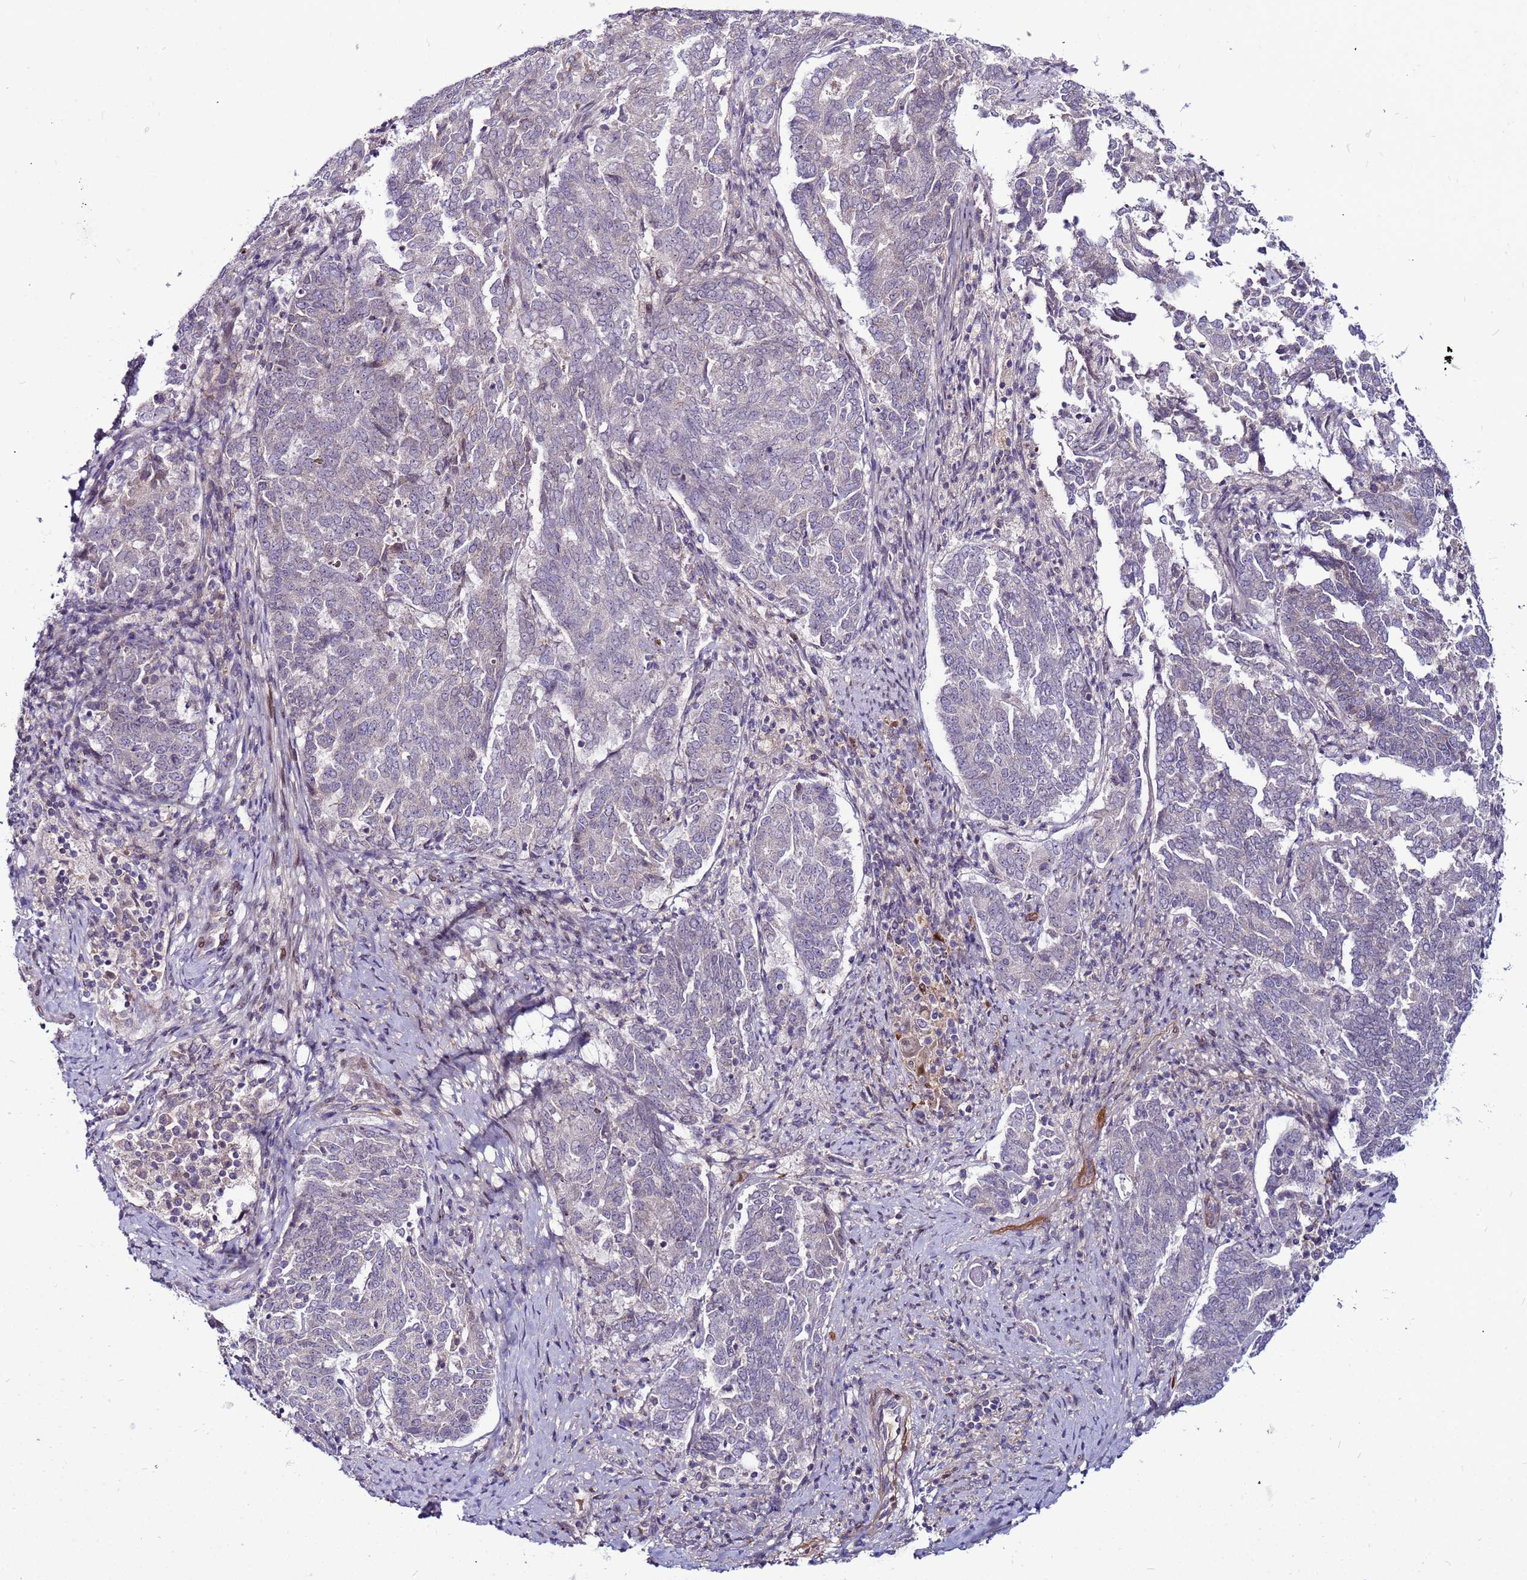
{"staining": {"intensity": "negative", "quantity": "none", "location": "none"}, "tissue": "endometrial cancer", "cell_type": "Tumor cells", "image_type": "cancer", "snomed": [{"axis": "morphology", "description": "Adenocarcinoma, NOS"}, {"axis": "topography", "description": "Endometrium"}], "caption": "DAB (3,3'-diaminobenzidine) immunohistochemical staining of endometrial cancer exhibits no significant expression in tumor cells.", "gene": "CCDC71", "patient": {"sex": "female", "age": 80}}